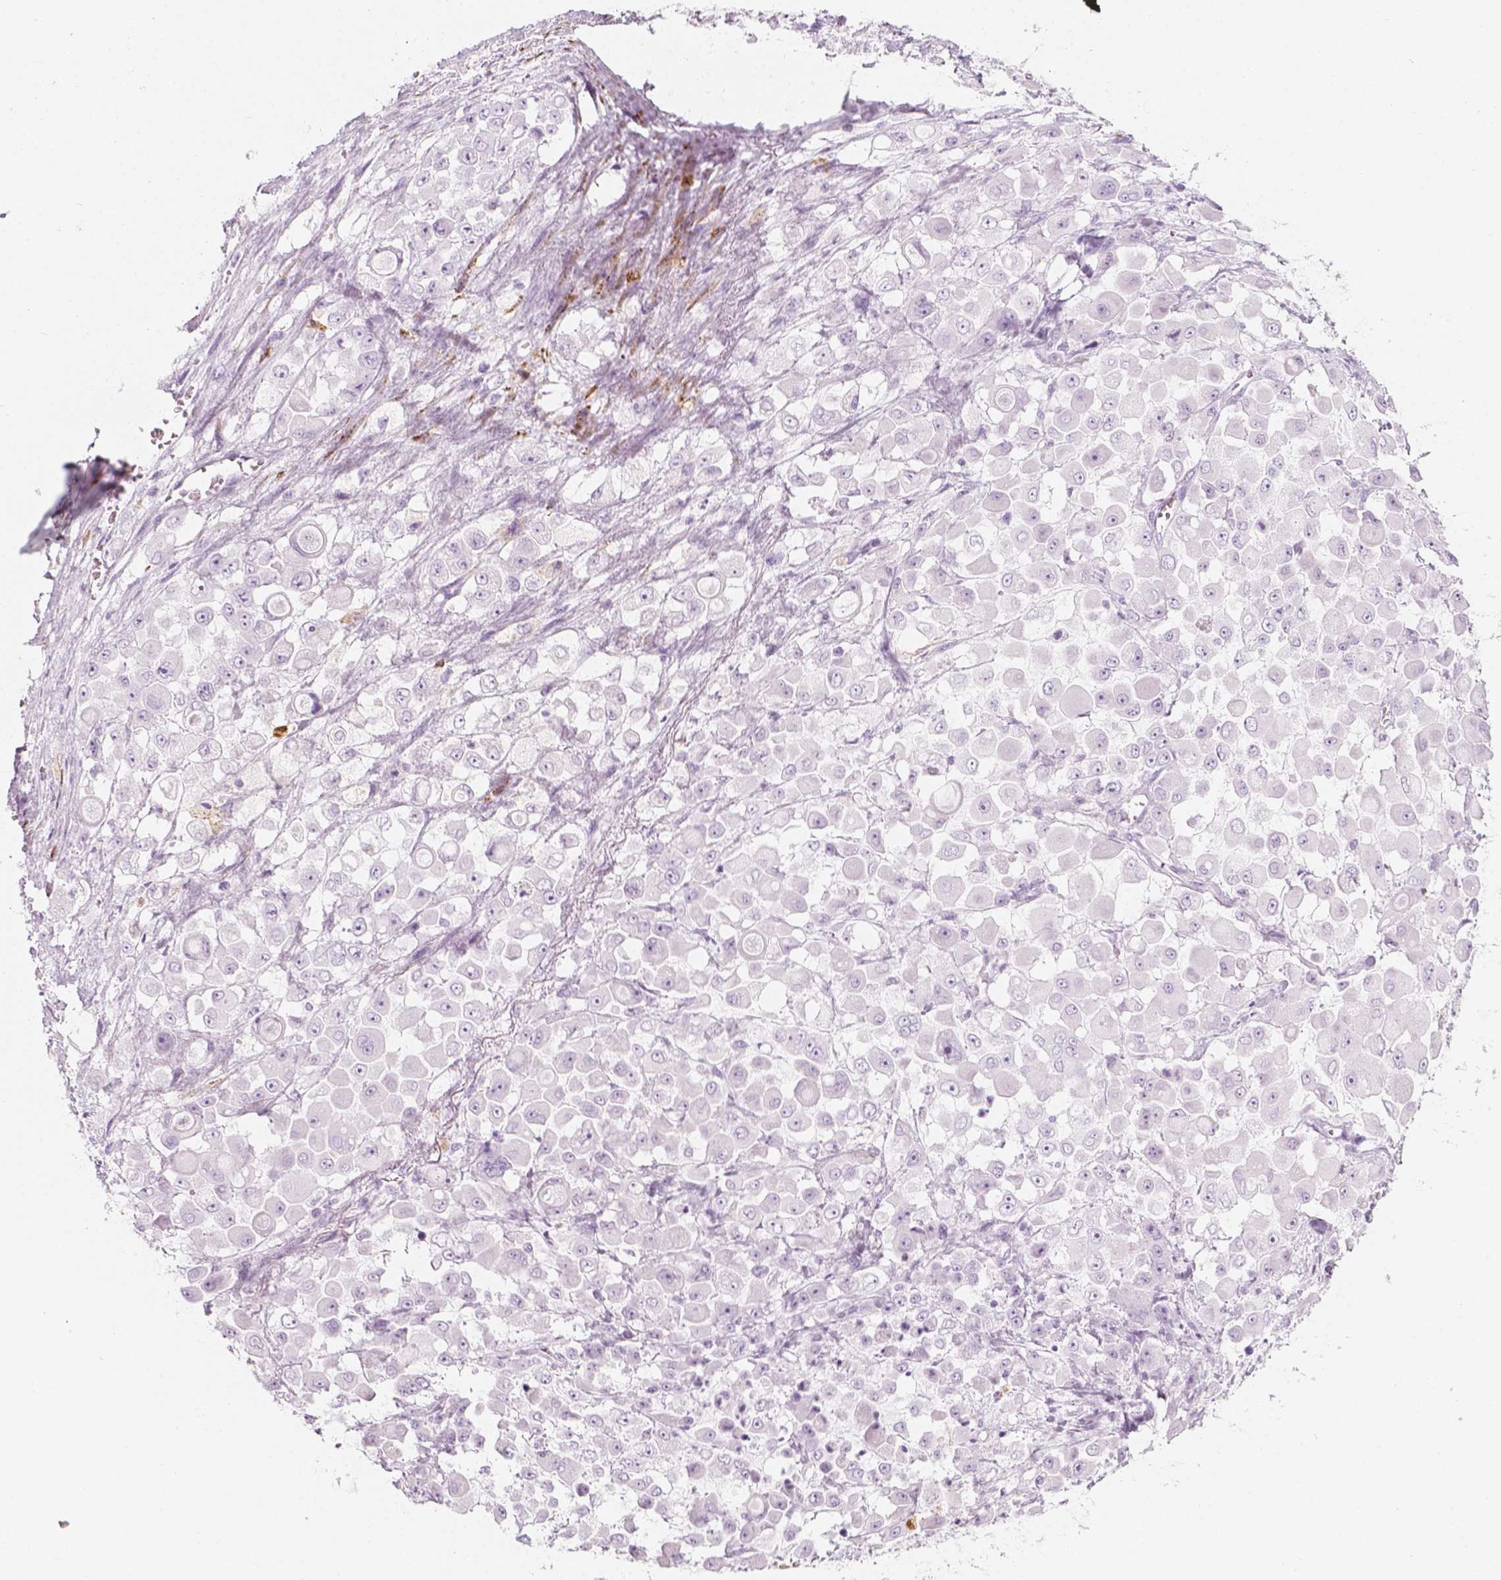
{"staining": {"intensity": "negative", "quantity": "none", "location": "none"}, "tissue": "stomach cancer", "cell_type": "Tumor cells", "image_type": "cancer", "snomed": [{"axis": "morphology", "description": "Adenocarcinoma, NOS"}, {"axis": "topography", "description": "Stomach"}], "caption": "Tumor cells show no significant positivity in adenocarcinoma (stomach). Nuclei are stained in blue.", "gene": "CES1", "patient": {"sex": "female", "age": 76}}